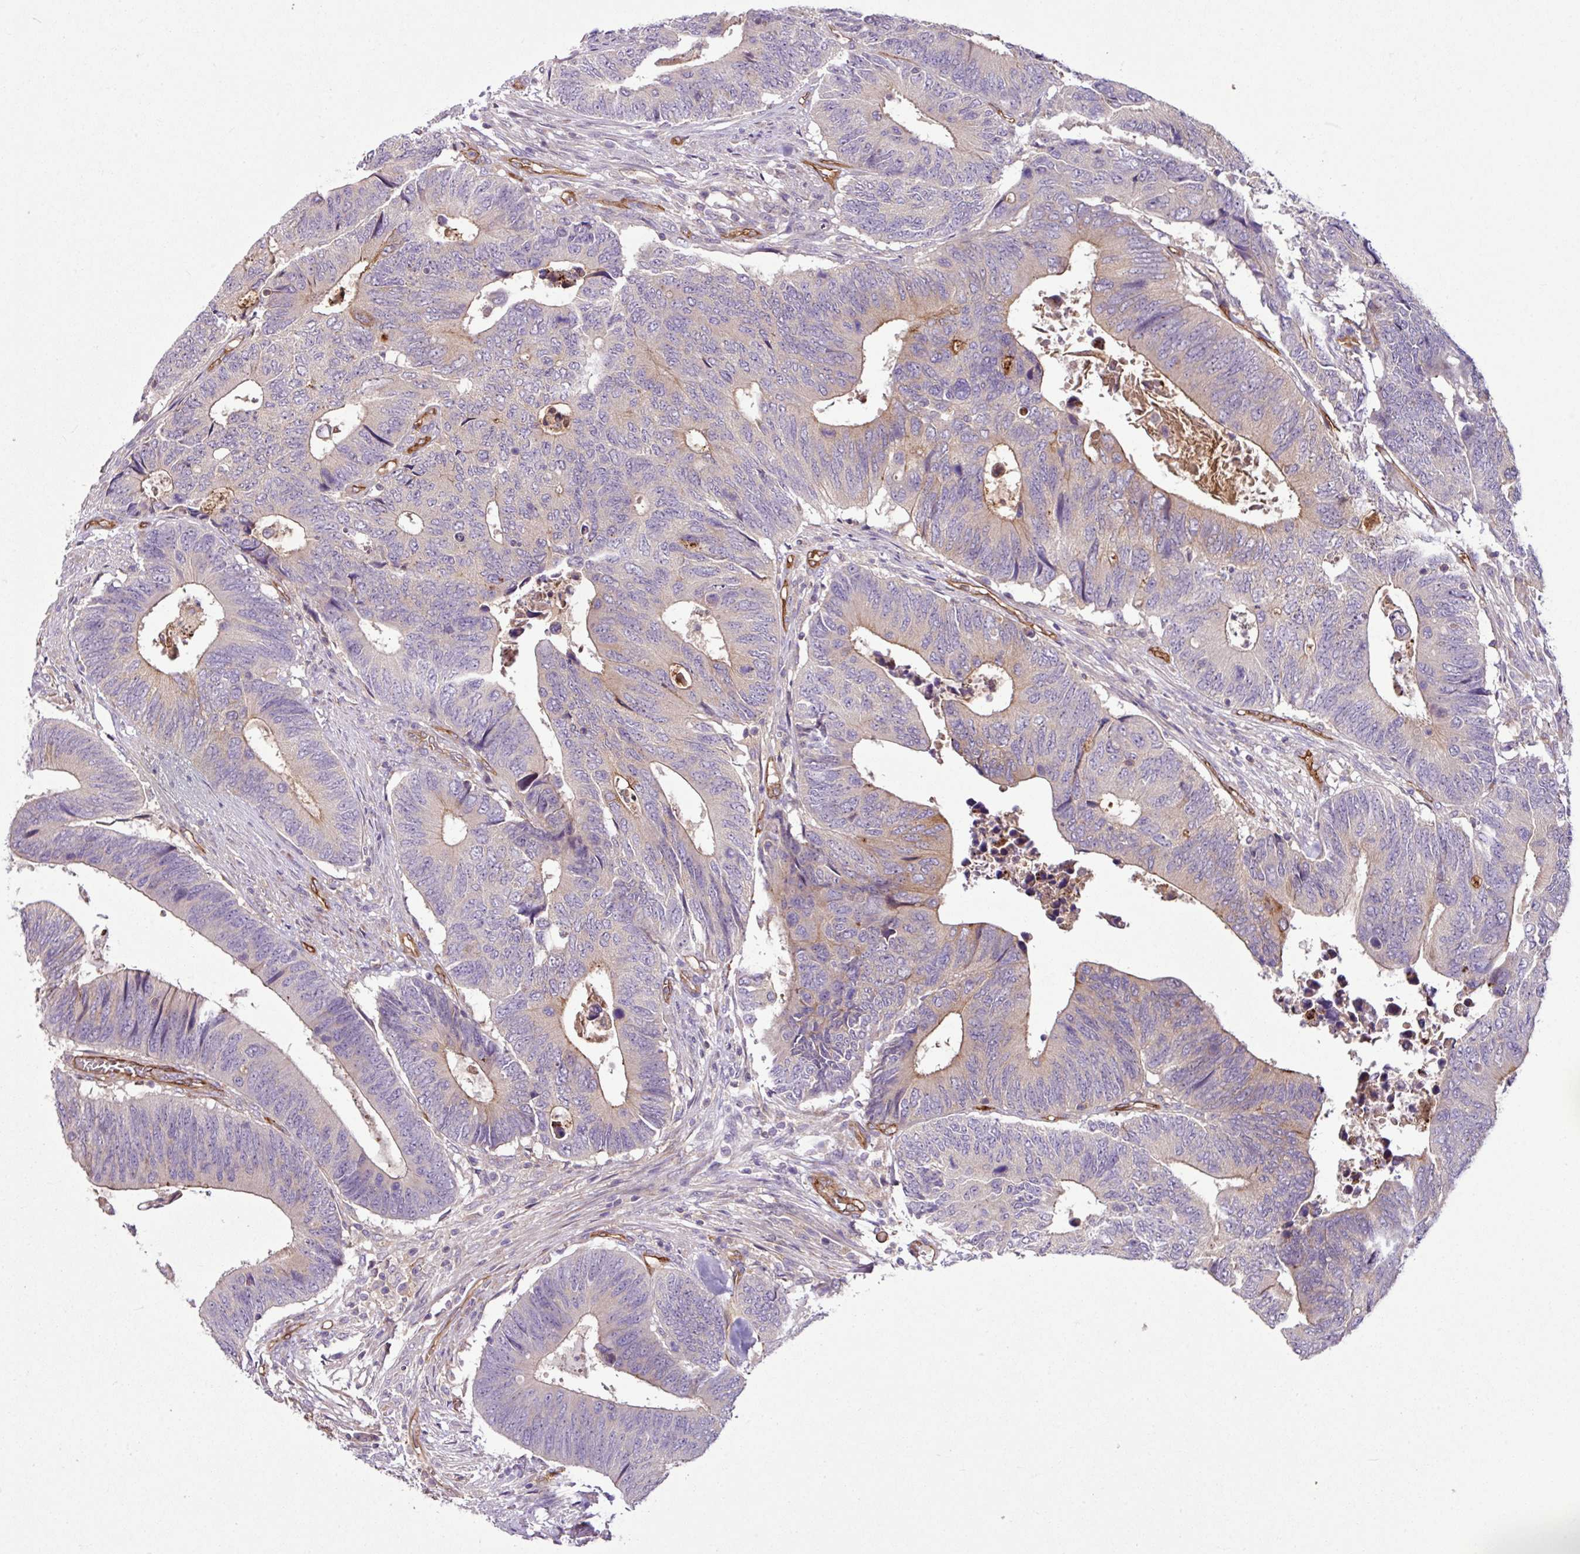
{"staining": {"intensity": "weak", "quantity": "<25%", "location": "cytoplasmic/membranous"}, "tissue": "colorectal cancer", "cell_type": "Tumor cells", "image_type": "cancer", "snomed": [{"axis": "morphology", "description": "Adenocarcinoma, NOS"}, {"axis": "topography", "description": "Colon"}], "caption": "DAB (3,3'-diaminobenzidine) immunohistochemical staining of human colorectal cancer demonstrates no significant expression in tumor cells.", "gene": "ZNF106", "patient": {"sex": "male", "age": 87}}